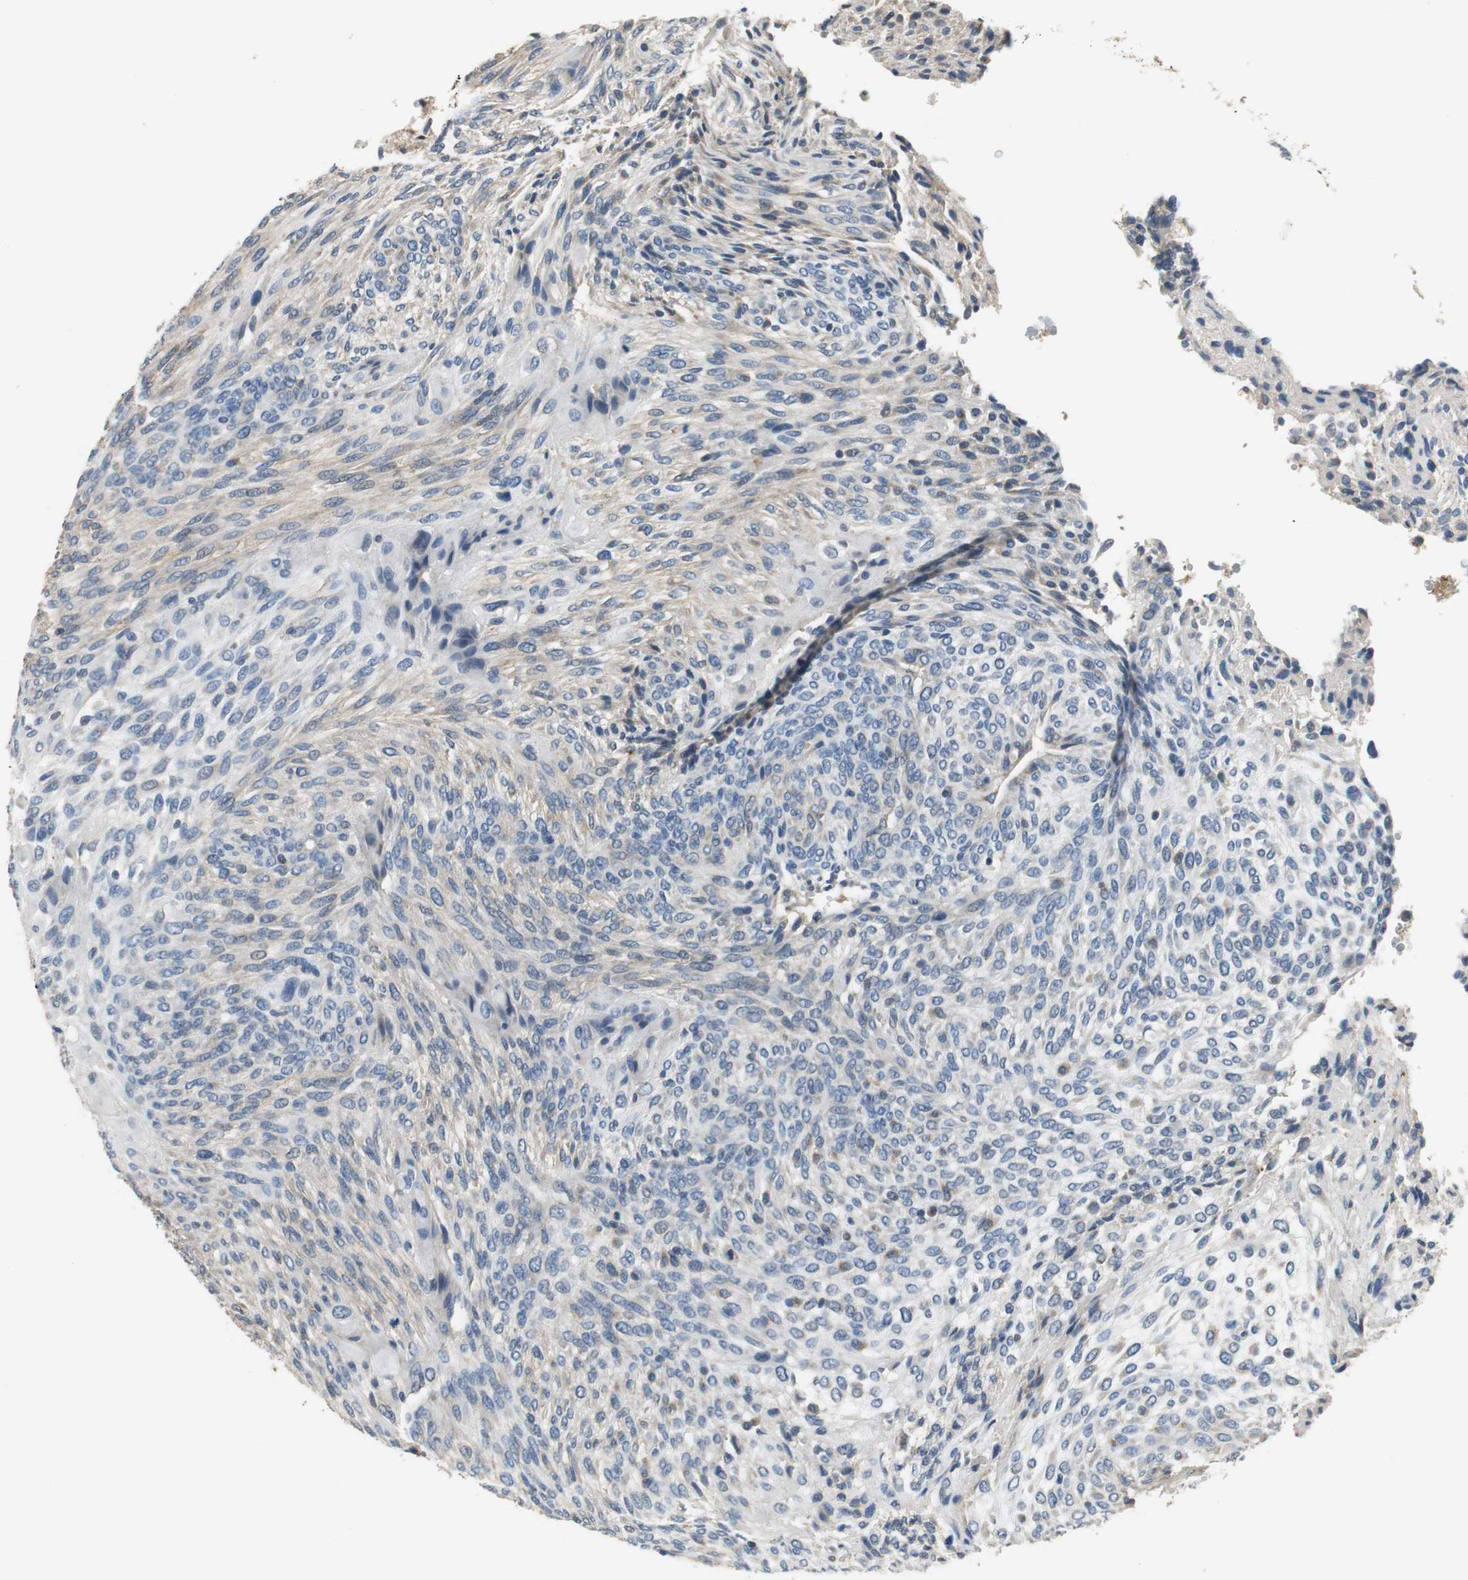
{"staining": {"intensity": "weak", "quantity": ">75%", "location": "cytoplasmic/membranous"}, "tissue": "glioma", "cell_type": "Tumor cells", "image_type": "cancer", "snomed": [{"axis": "morphology", "description": "Glioma, malignant, High grade"}, {"axis": "topography", "description": "Cerebral cortex"}], "caption": "A photomicrograph of glioma stained for a protein shows weak cytoplasmic/membranous brown staining in tumor cells.", "gene": "MTIF2", "patient": {"sex": "female", "age": 55}}